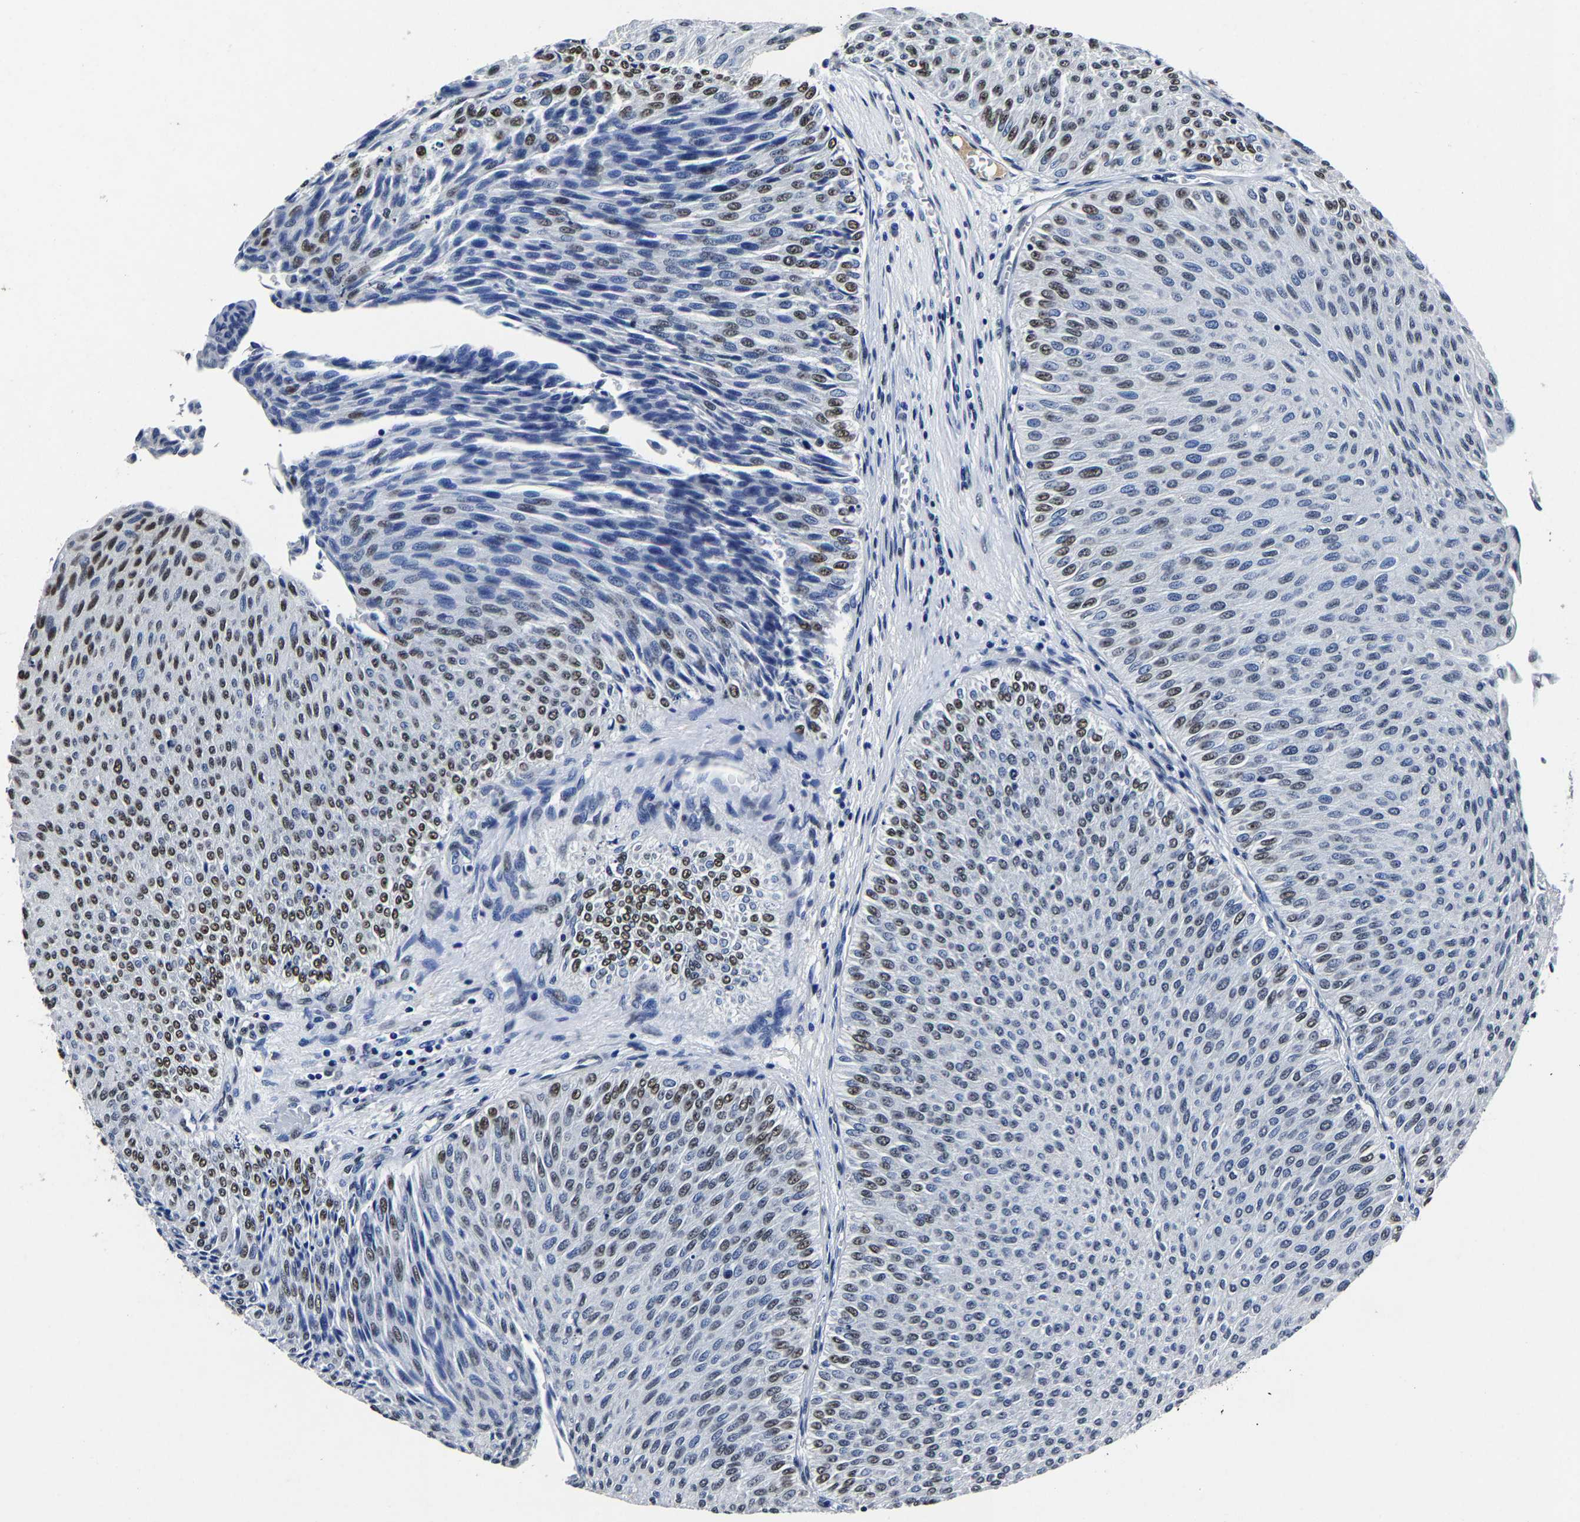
{"staining": {"intensity": "moderate", "quantity": "<25%", "location": "nuclear"}, "tissue": "urothelial cancer", "cell_type": "Tumor cells", "image_type": "cancer", "snomed": [{"axis": "morphology", "description": "Urothelial carcinoma, Low grade"}, {"axis": "topography", "description": "Urinary bladder"}], "caption": "Human urothelial cancer stained with a brown dye demonstrates moderate nuclear positive expression in about <25% of tumor cells.", "gene": "RBM45", "patient": {"sex": "male", "age": 78}}